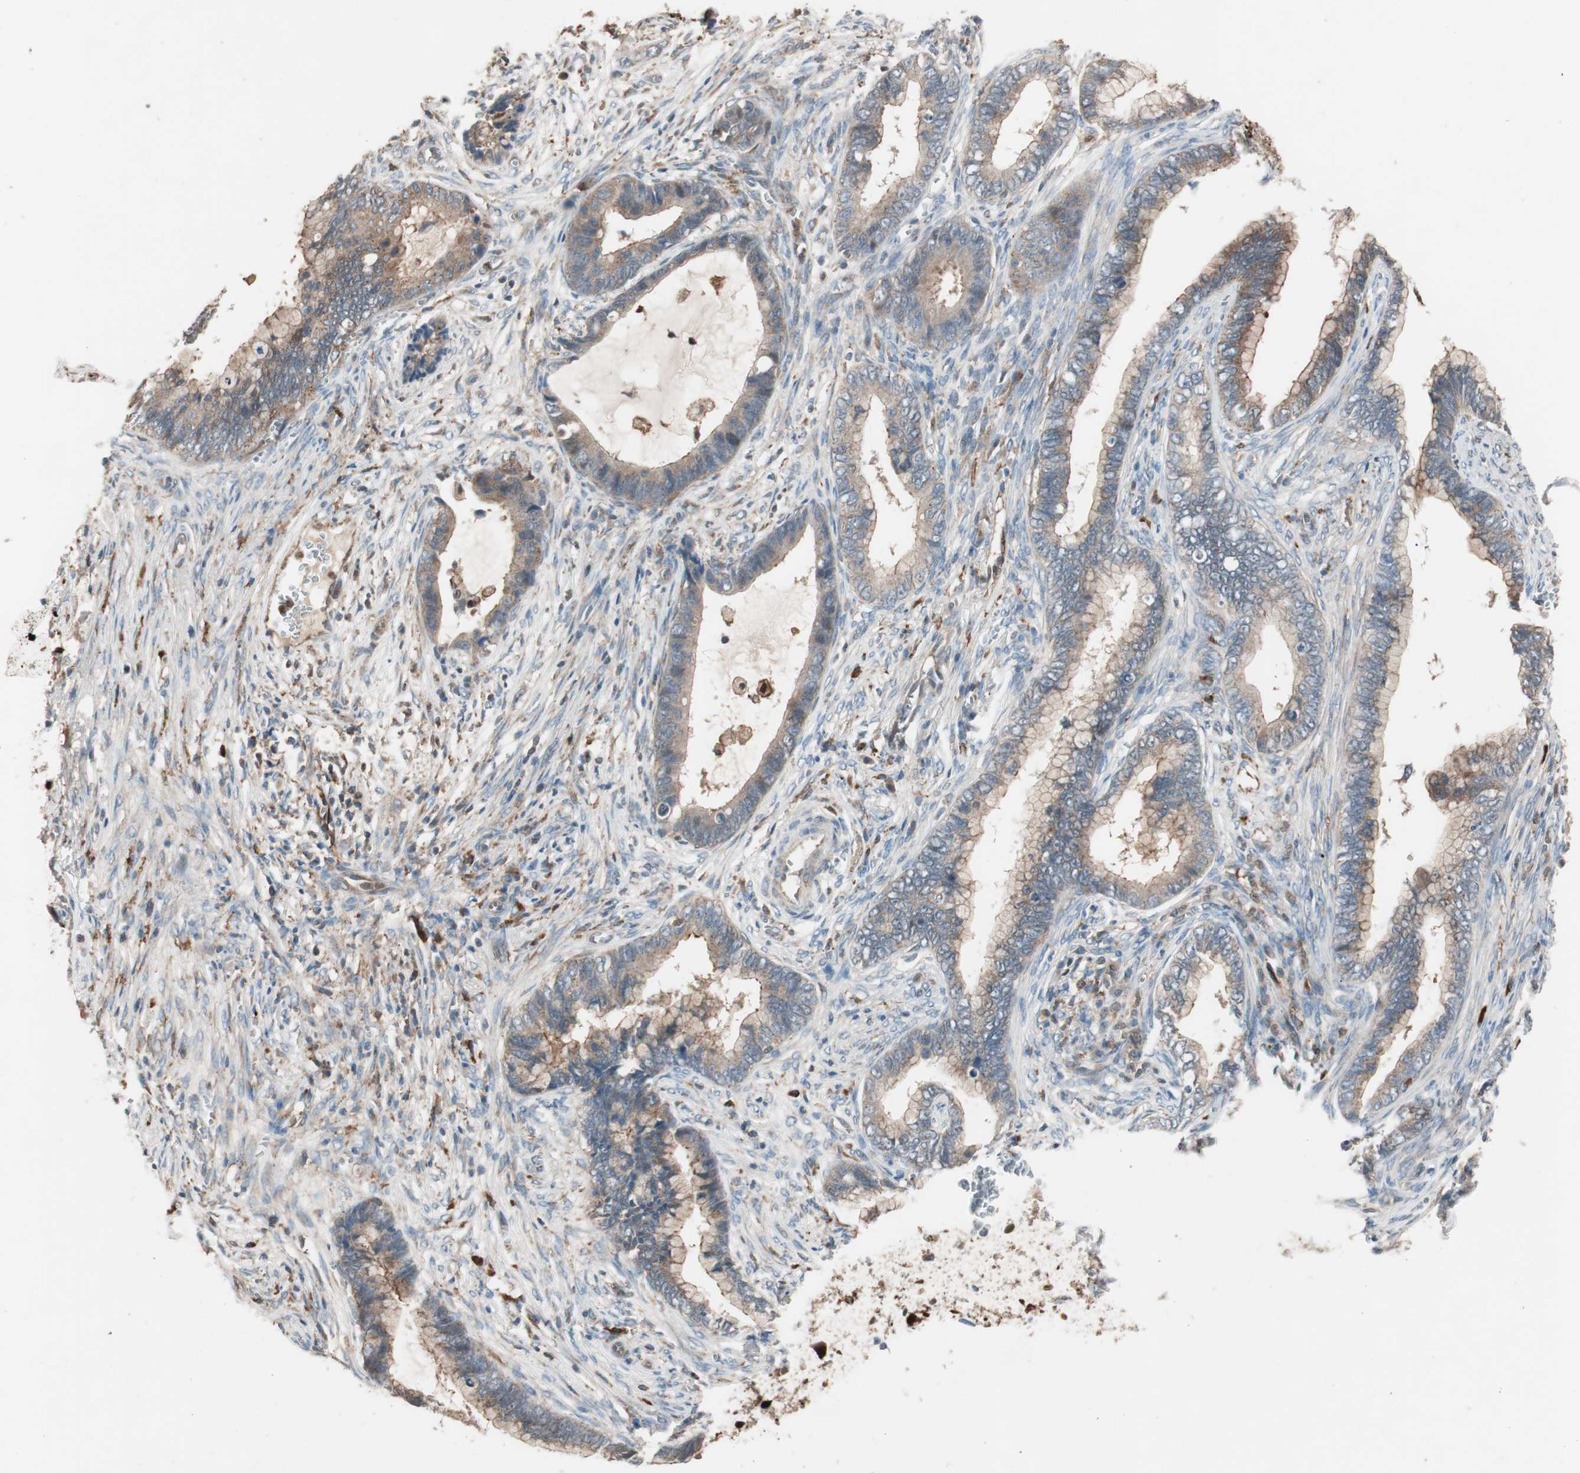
{"staining": {"intensity": "moderate", "quantity": ">75%", "location": "cytoplasmic/membranous"}, "tissue": "cervical cancer", "cell_type": "Tumor cells", "image_type": "cancer", "snomed": [{"axis": "morphology", "description": "Adenocarcinoma, NOS"}, {"axis": "topography", "description": "Cervix"}], "caption": "Cervical cancer stained for a protein reveals moderate cytoplasmic/membranous positivity in tumor cells.", "gene": "STAB1", "patient": {"sex": "female", "age": 44}}